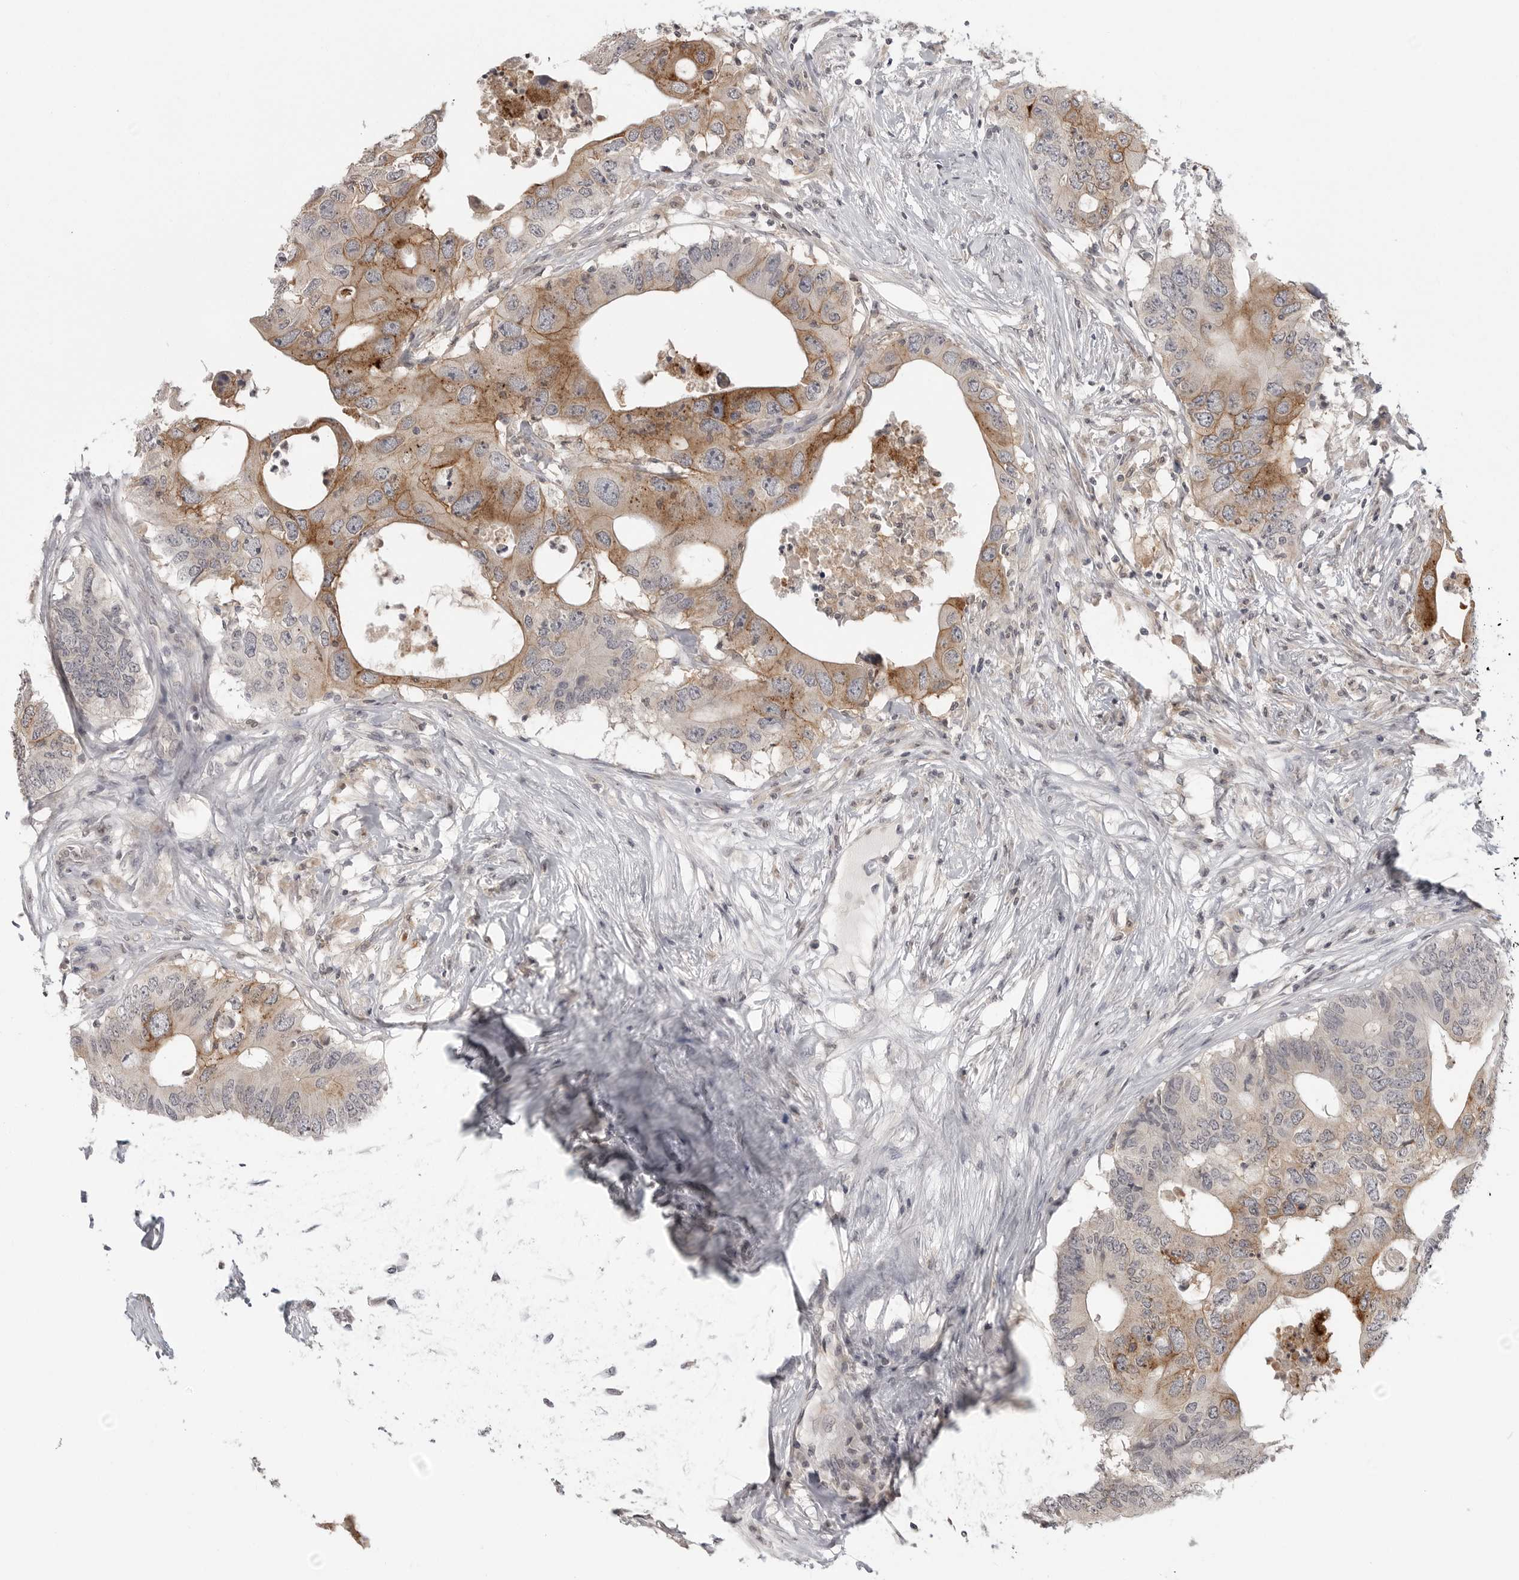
{"staining": {"intensity": "moderate", "quantity": "25%-75%", "location": "cytoplasmic/membranous"}, "tissue": "colorectal cancer", "cell_type": "Tumor cells", "image_type": "cancer", "snomed": [{"axis": "morphology", "description": "Adenocarcinoma, NOS"}, {"axis": "topography", "description": "Colon"}], "caption": "Tumor cells demonstrate medium levels of moderate cytoplasmic/membranous positivity in about 25%-75% of cells in colorectal cancer (adenocarcinoma). The protein is shown in brown color, while the nuclei are stained blue.", "gene": "IFNGR1", "patient": {"sex": "male", "age": 71}}